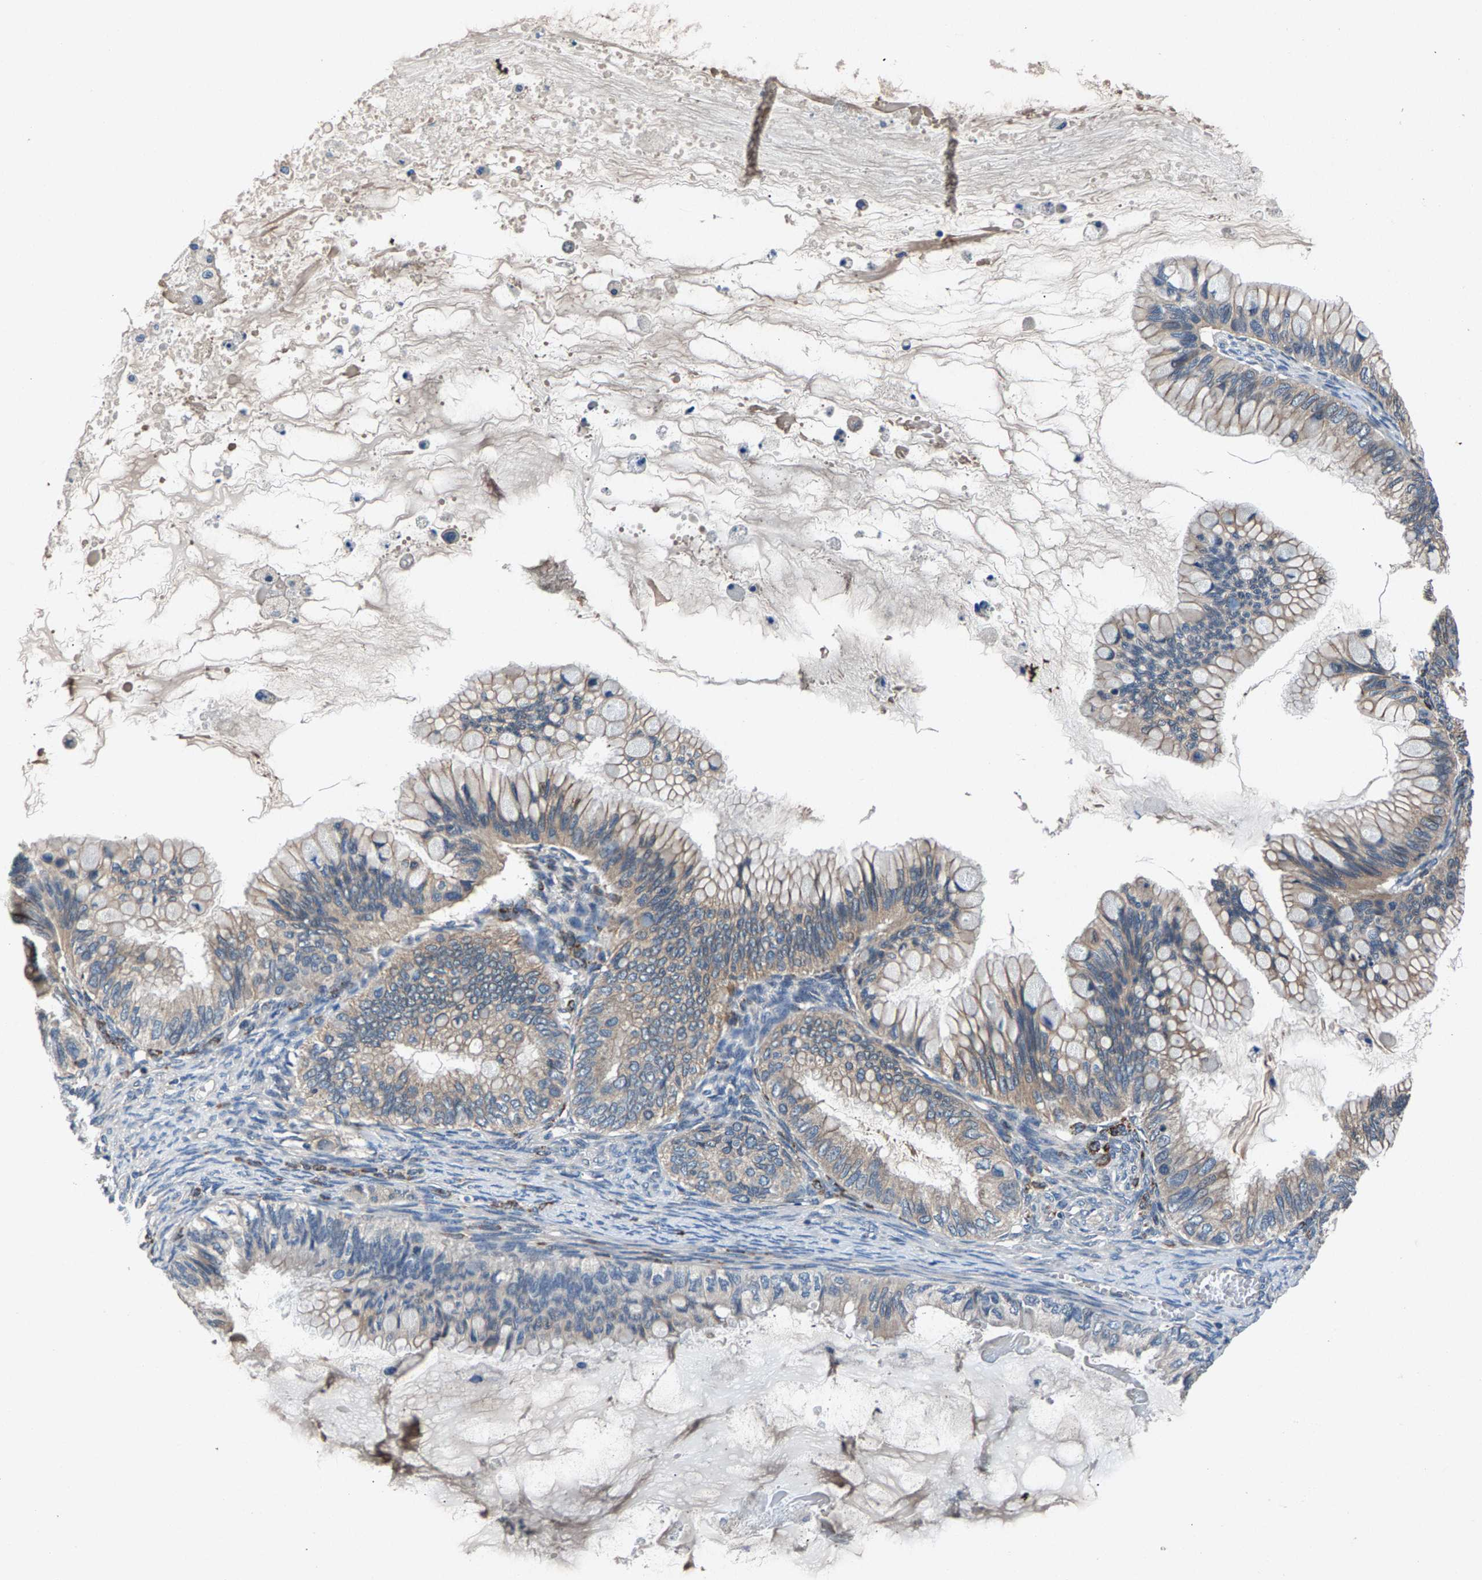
{"staining": {"intensity": "weak", "quantity": "25%-75%", "location": "cytoplasmic/membranous"}, "tissue": "ovarian cancer", "cell_type": "Tumor cells", "image_type": "cancer", "snomed": [{"axis": "morphology", "description": "Cystadenocarcinoma, mucinous, NOS"}, {"axis": "topography", "description": "Ovary"}], "caption": "Protein analysis of ovarian cancer tissue displays weak cytoplasmic/membranous positivity in approximately 25%-75% of tumor cells. (IHC, brightfield microscopy, high magnification).", "gene": "PRXL2C", "patient": {"sex": "female", "age": 80}}